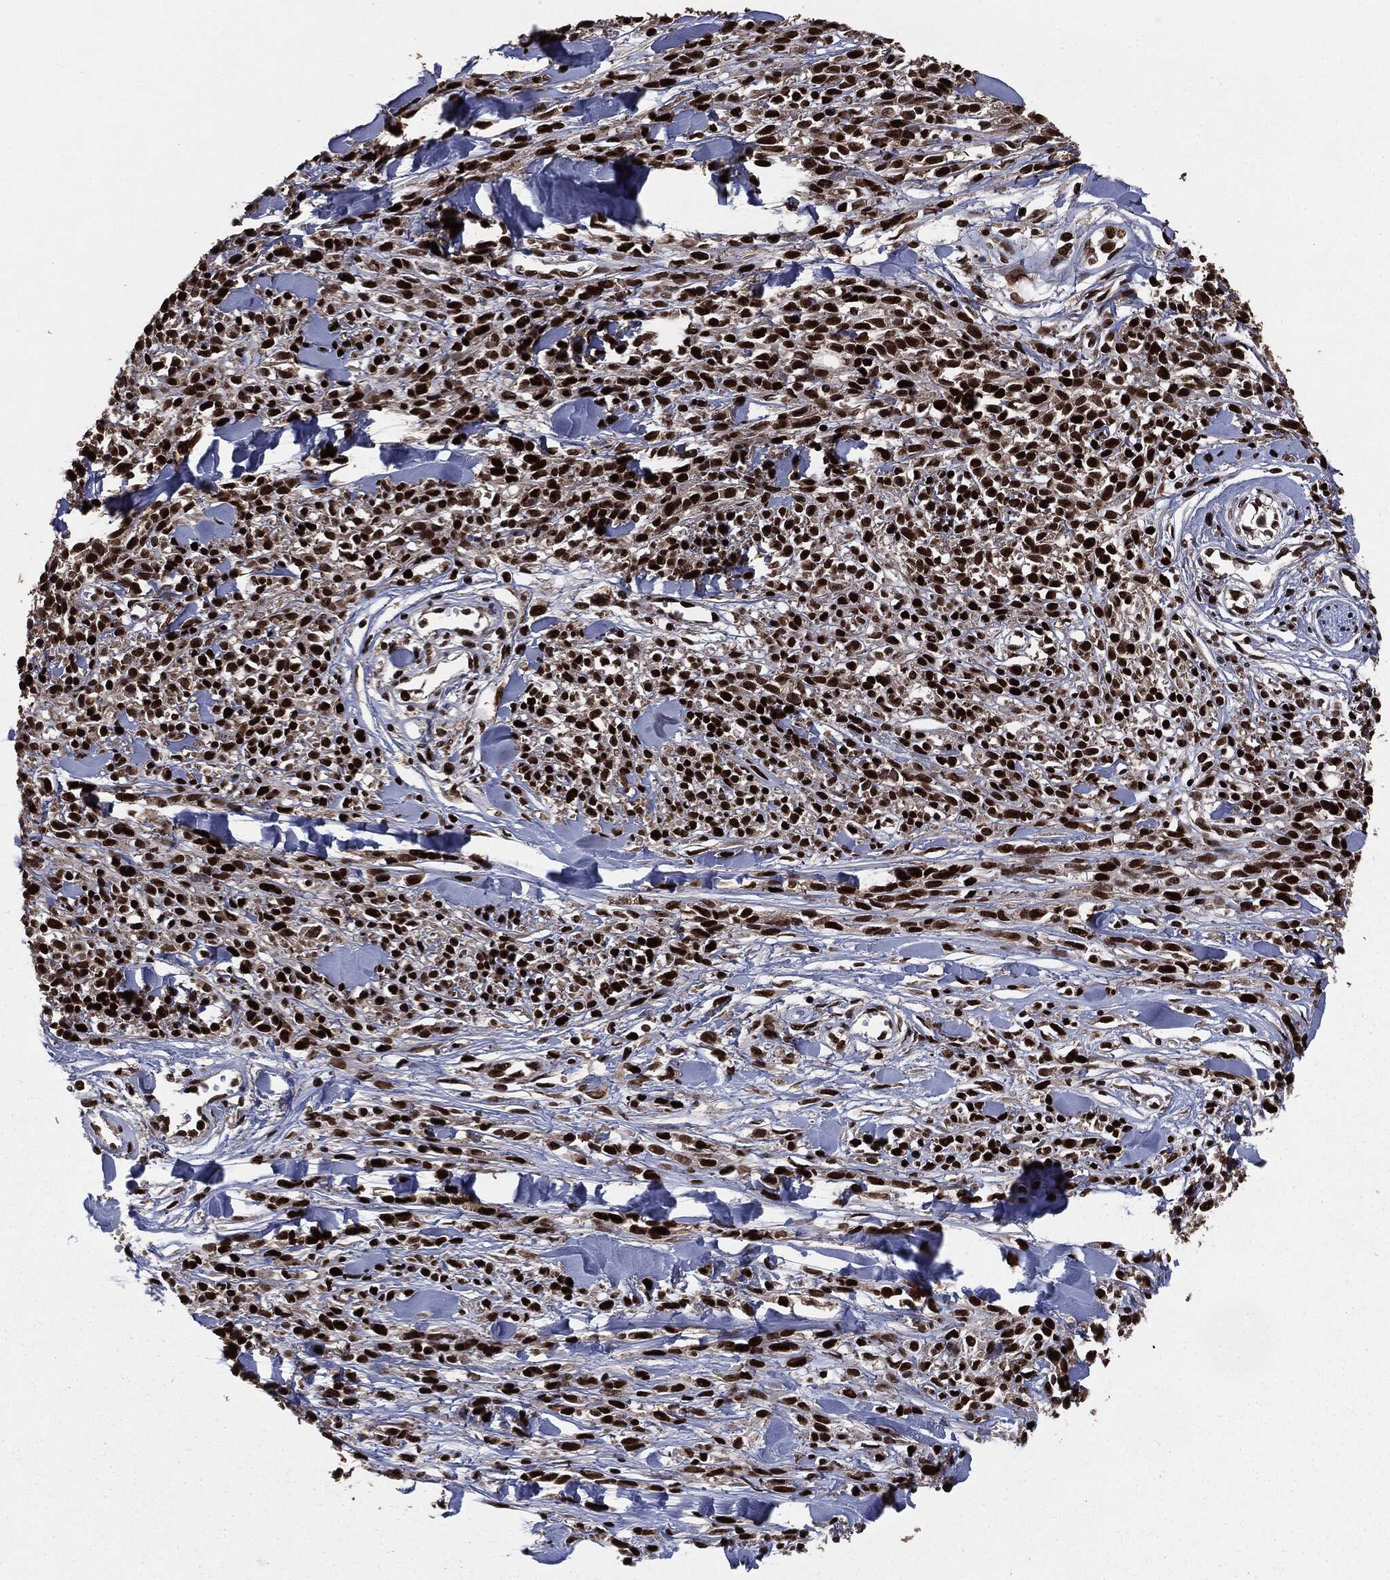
{"staining": {"intensity": "strong", "quantity": ">75%", "location": "nuclear"}, "tissue": "melanoma", "cell_type": "Tumor cells", "image_type": "cancer", "snomed": [{"axis": "morphology", "description": "Malignant melanoma, NOS"}, {"axis": "topography", "description": "Skin"}, {"axis": "topography", "description": "Skin of trunk"}], "caption": "An image of melanoma stained for a protein reveals strong nuclear brown staining in tumor cells.", "gene": "DVL2", "patient": {"sex": "male", "age": 74}}